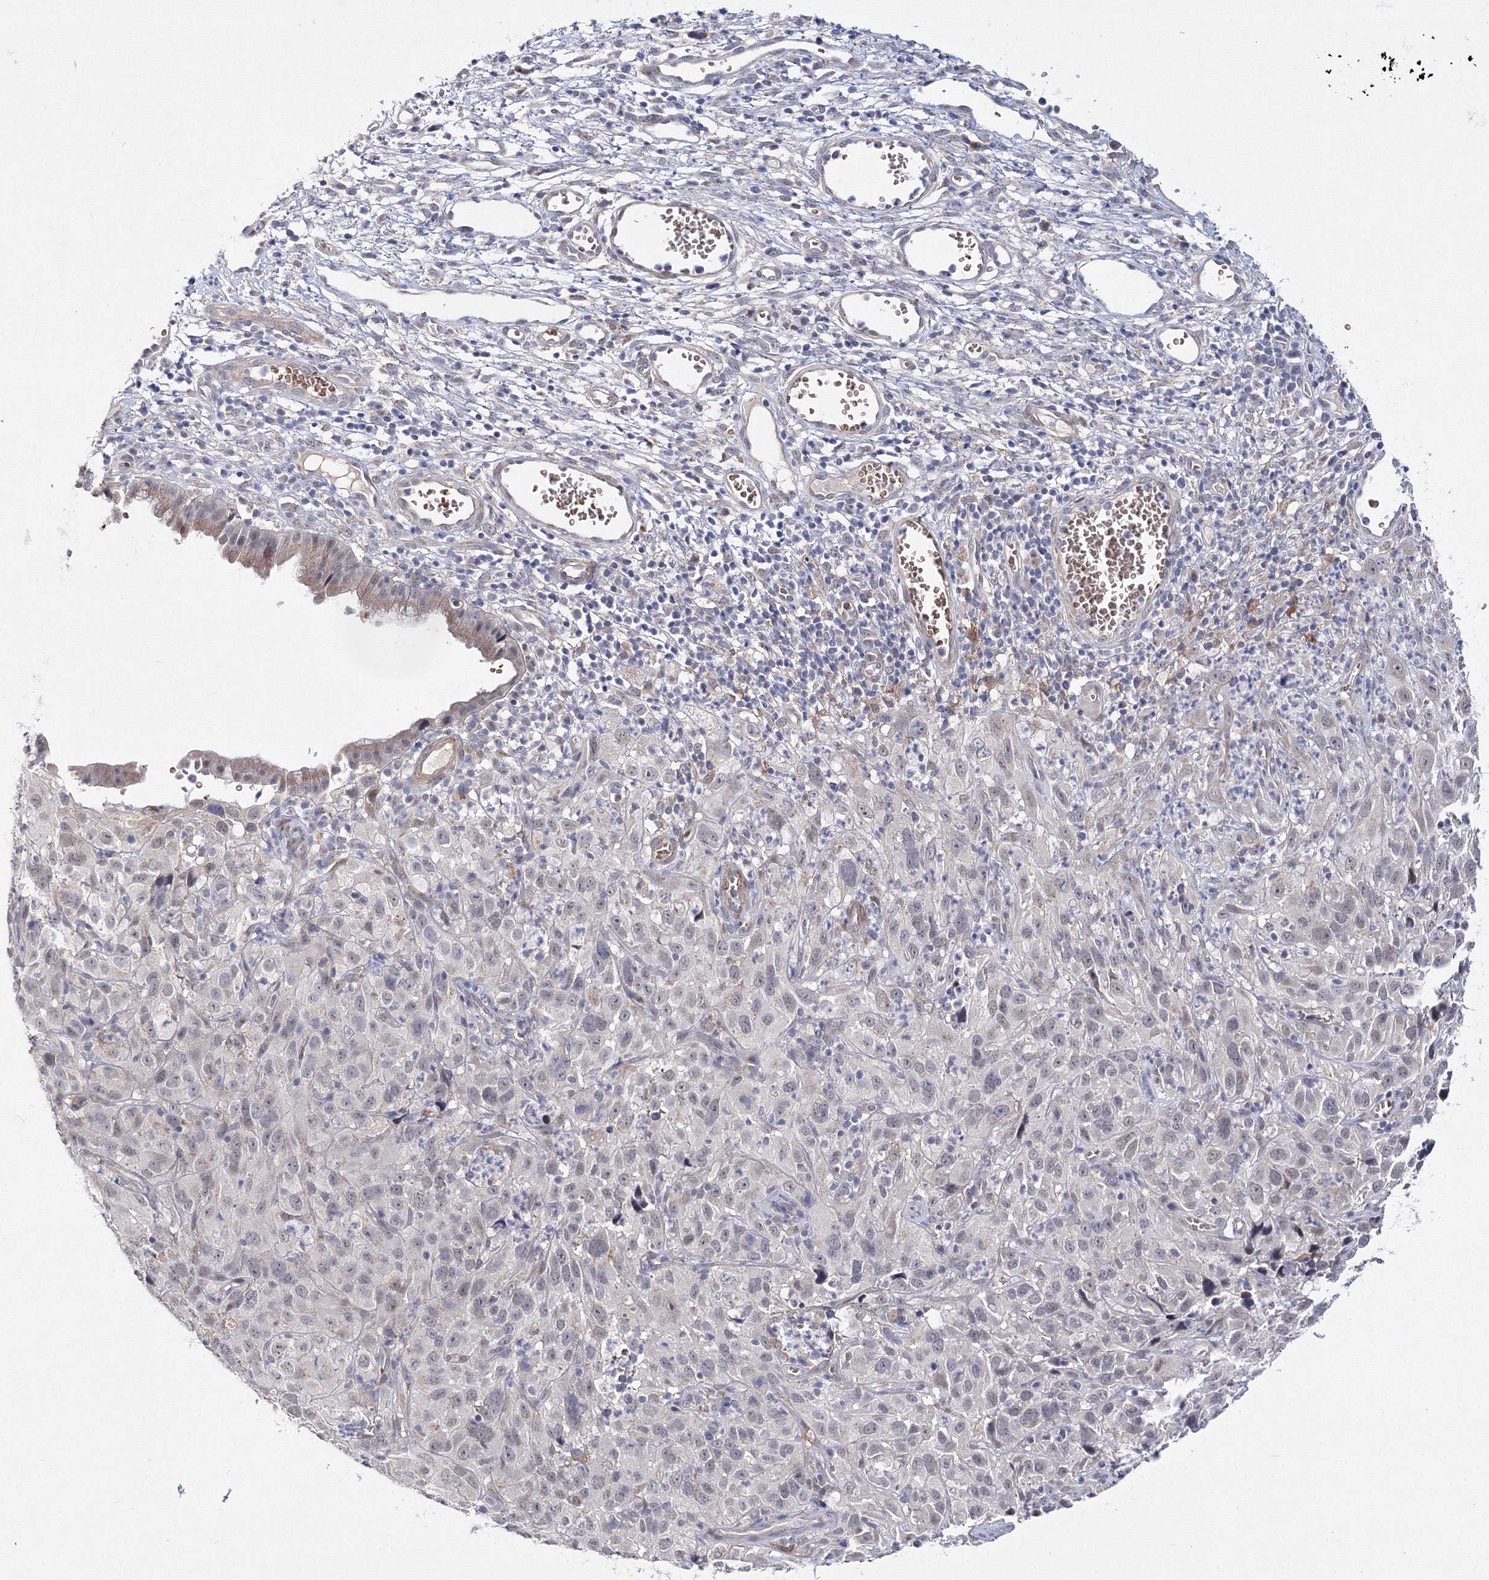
{"staining": {"intensity": "negative", "quantity": "none", "location": "none"}, "tissue": "cervical cancer", "cell_type": "Tumor cells", "image_type": "cancer", "snomed": [{"axis": "morphology", "description": "Squamous cell carcinoma, NOS"}, {"axis": "topography", "description": "Cervix"}], "caption": "A micrograph of human cervical squamous cell carcinoma is negative for staining in tumor cells.", "gene": "C11orf52", "patient": {"sex": "female", "age": 32}}